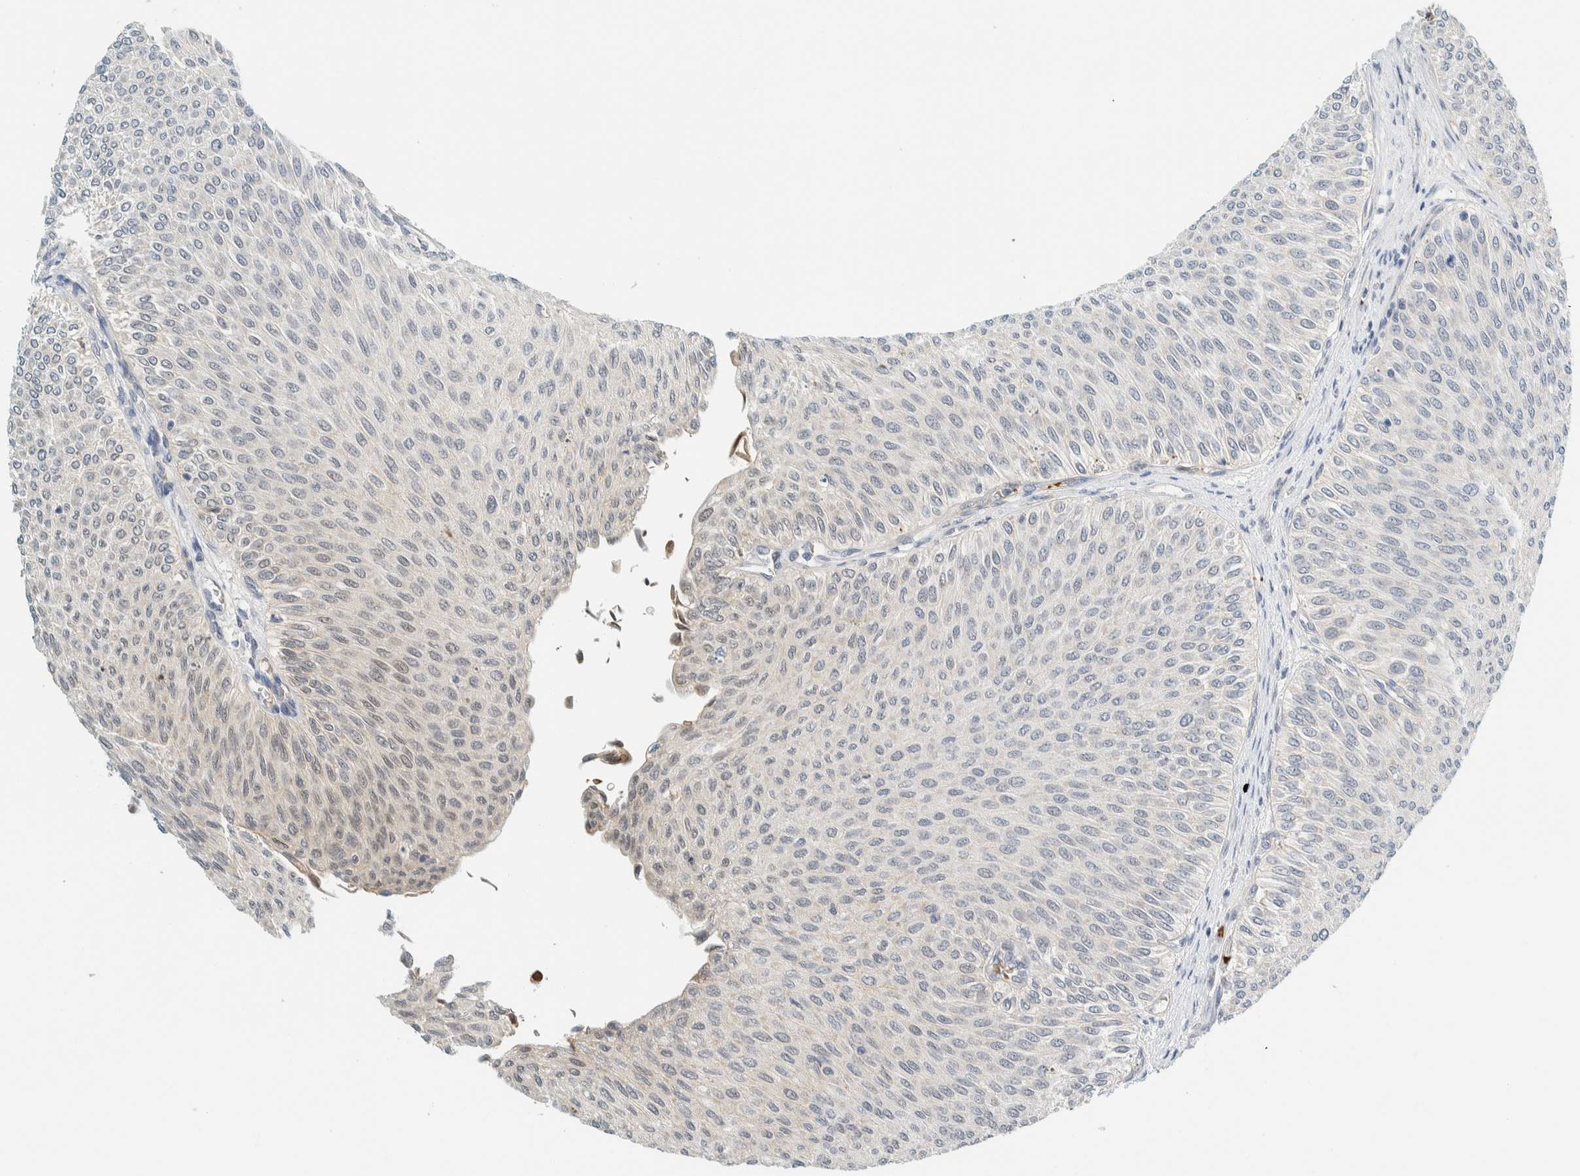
{"staining": {"intensity": "weak", "quantity": "25%-75%", "location": "nuclear"}, "tissue": "urothelial cancer", "cell_type": "Tumor cells", "image_type": "cancer", "snomed": [{"axis": "morphology", "description": "Urothelial carcinoma, Low grade"}, {"axis": "topography", "description": "Urinary bladder"}], "caption": "DAB immunohistochemical staining of low-grade urothelial carcinoma exhibits weak nuclear protein staining in approximately 25%-75% of tumor cells. The protein of interest is stained brown, and the nuclei are stained in blue (DAB IHC with brightfield microscopy, high magnification).", "gene": "TSTD2", "patient": {"sex": "male", "age": 78}}